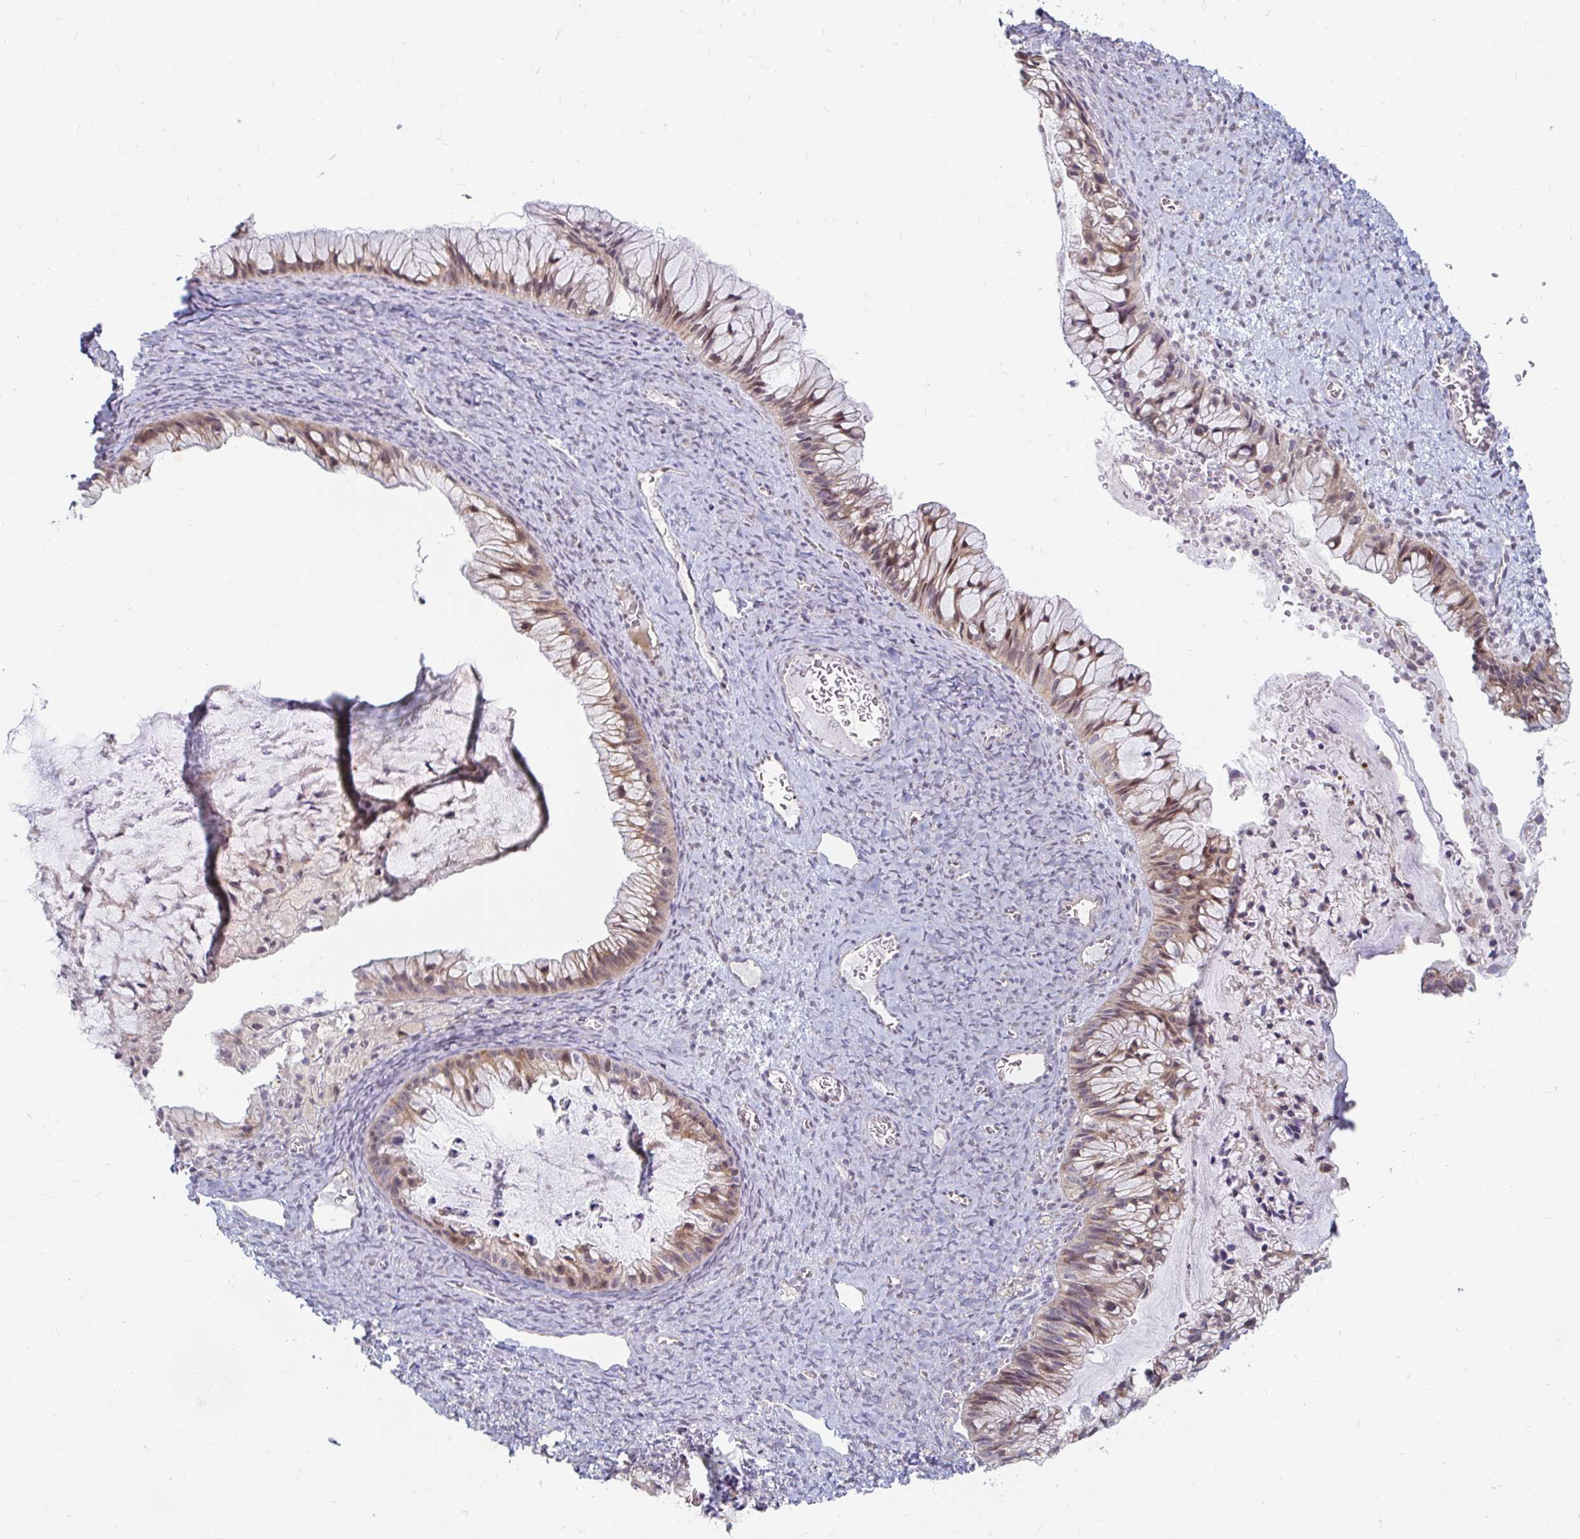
{"staining": {"intensity": "moderate", "quantity": ">75%", "location": "cytoplasmic/membranous"}, "tissue": "ovarian cancer", "cell_type": "Tumor cells", "image_type": "cancer", "snomed": [{"axis": "morphology", "description": "Cystadenocarcinoma, mucinous, NOS"}, {"axis": "topography", "description": "Ovary"}], "caption": "Ovarian cancer (mucinous cystadenocarcinoma) stained with a protein marker exhibits moderate staining in tumor cells.", "gene": "CAST", "patient": {"sex": "female", "age": 72}}